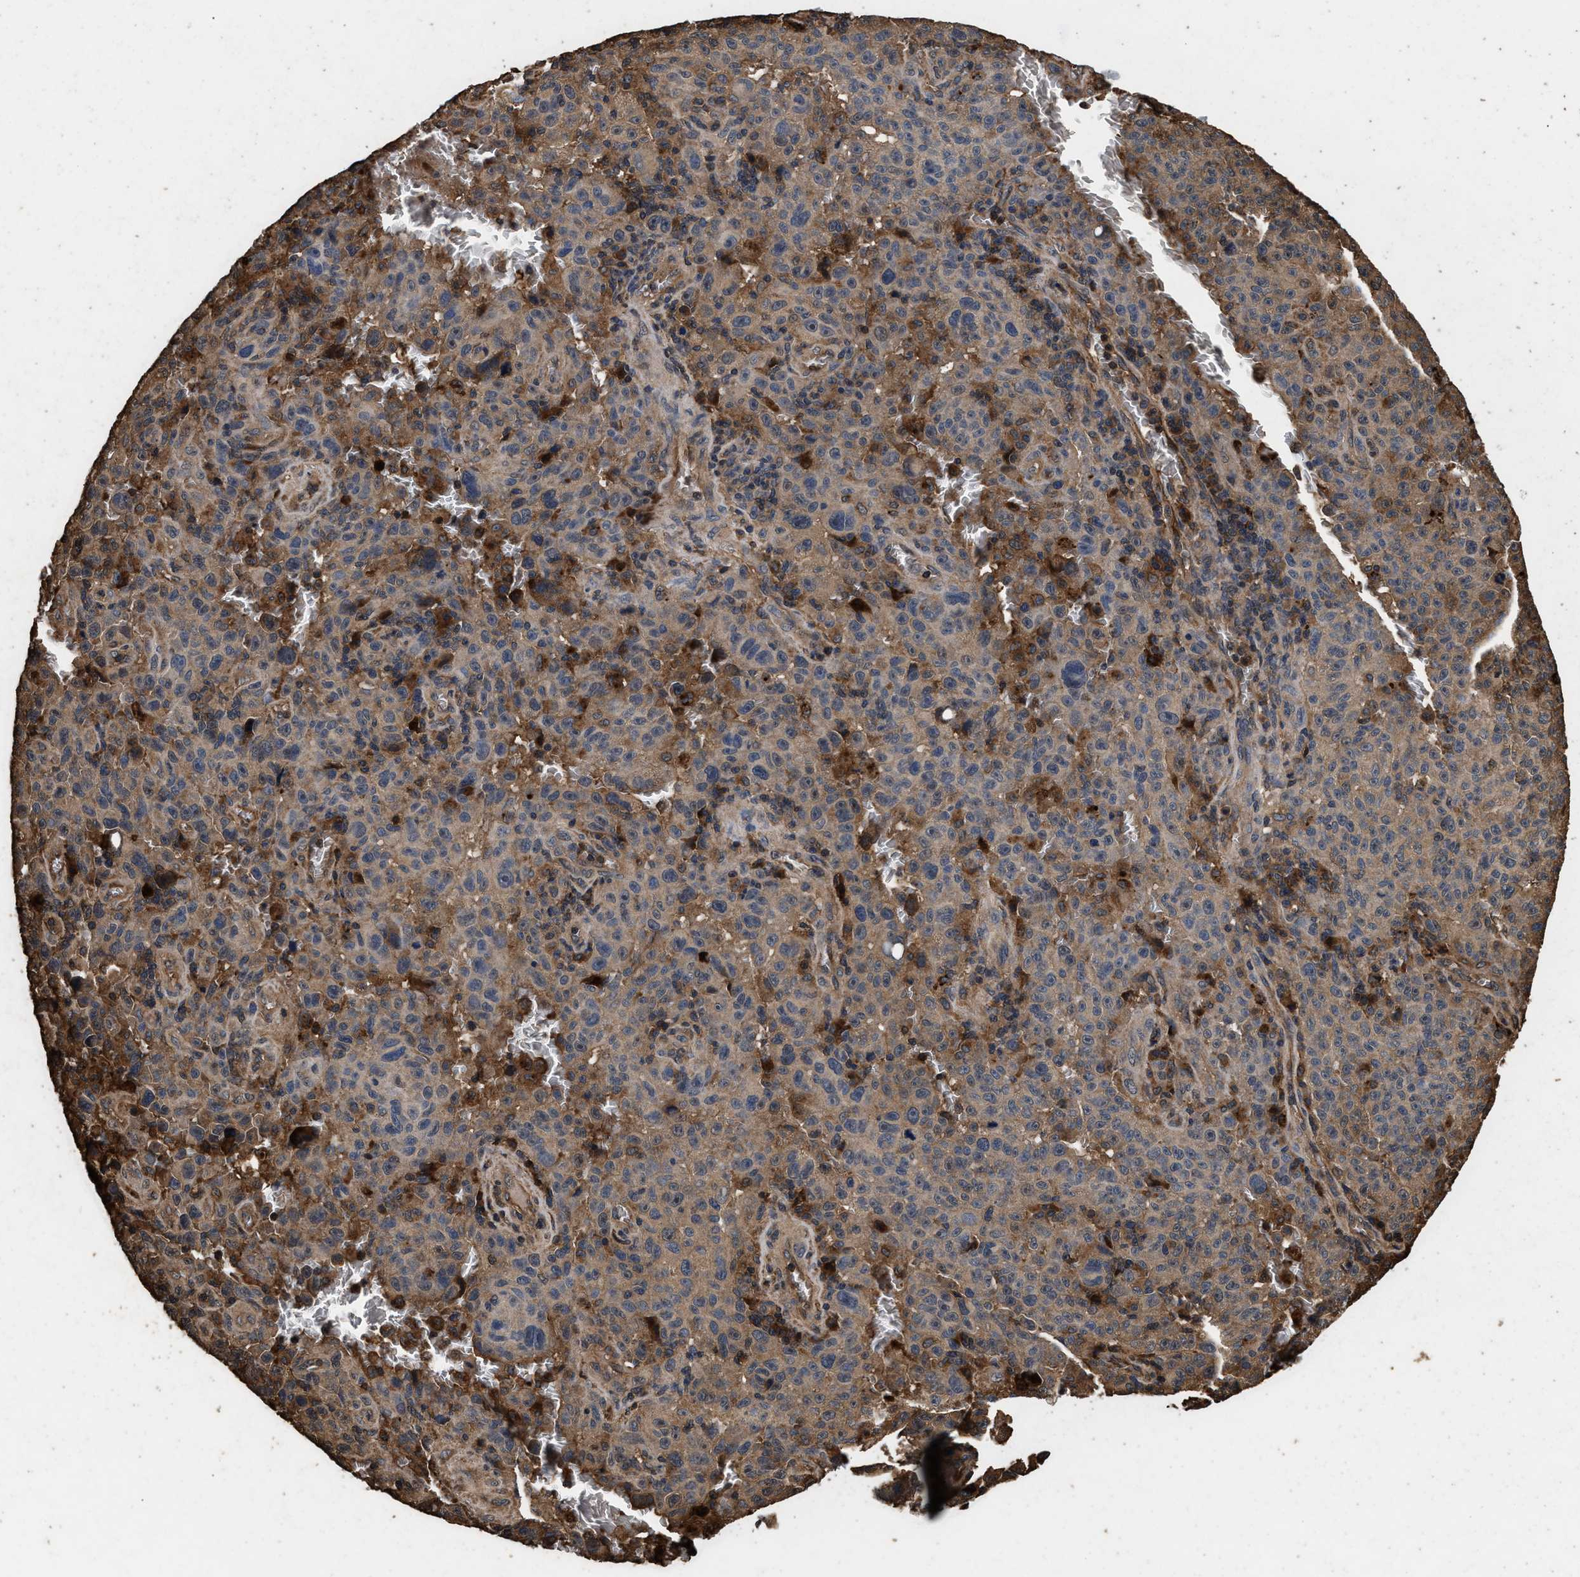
{"staining": {"intensity": "moderate", "quantity": ">75%", "location": "cytoplasmic/membranous"}, "tissue": "melanoma", "cell_type": "Tumor cells", "image_type": "cancer", "snomed": [{"axis": "morphology", "description": "Malignant melanoma, NOS"}, {"axis": "topography", "description": "Skin"}], "caption": "The immunohistochemical stain shows moderate cytoplasmic/membranous positivity in tumor cells of melanoma tissue.", "gene": "KYAT1", "patient": {"sex": "female", "age": 82}}